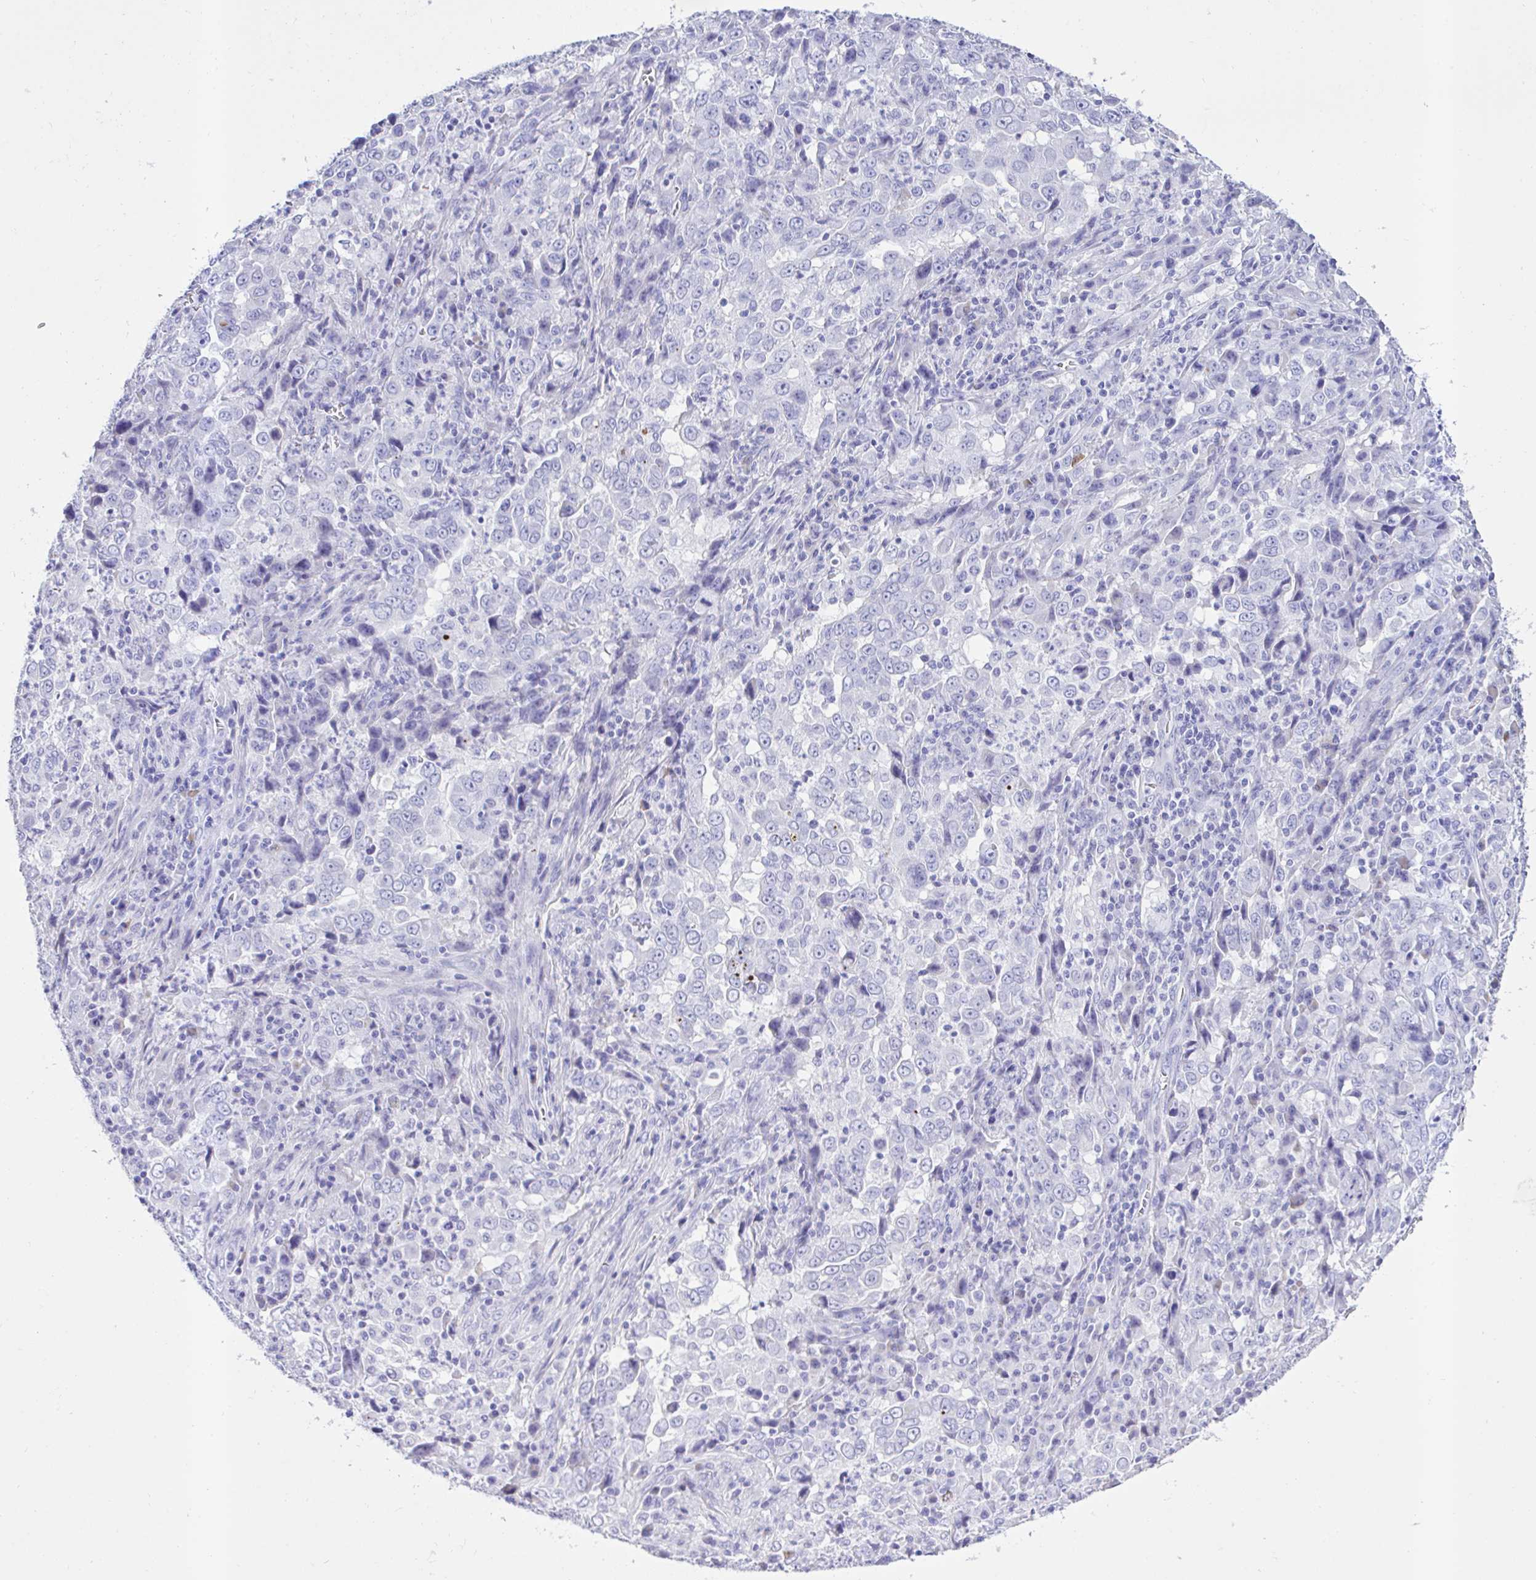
{"staining": {"intensity": "negative", "quantity": "none", "location": "none"}, "tissue": "lung cancer", "cell_type": "Tumor cells", "image_type": "cancer", "snomed": [{"axis": "morphology", "description": "Adenocarcinoma, NOS"}, {"axis": "topography", "description": "Lung"}], "caption": "Immunohistochemical staining of lung cancer displays no significant staining in tumor cells.", "gene": "AKR1D1", "patient": {"sex": "male", "age": 67}}